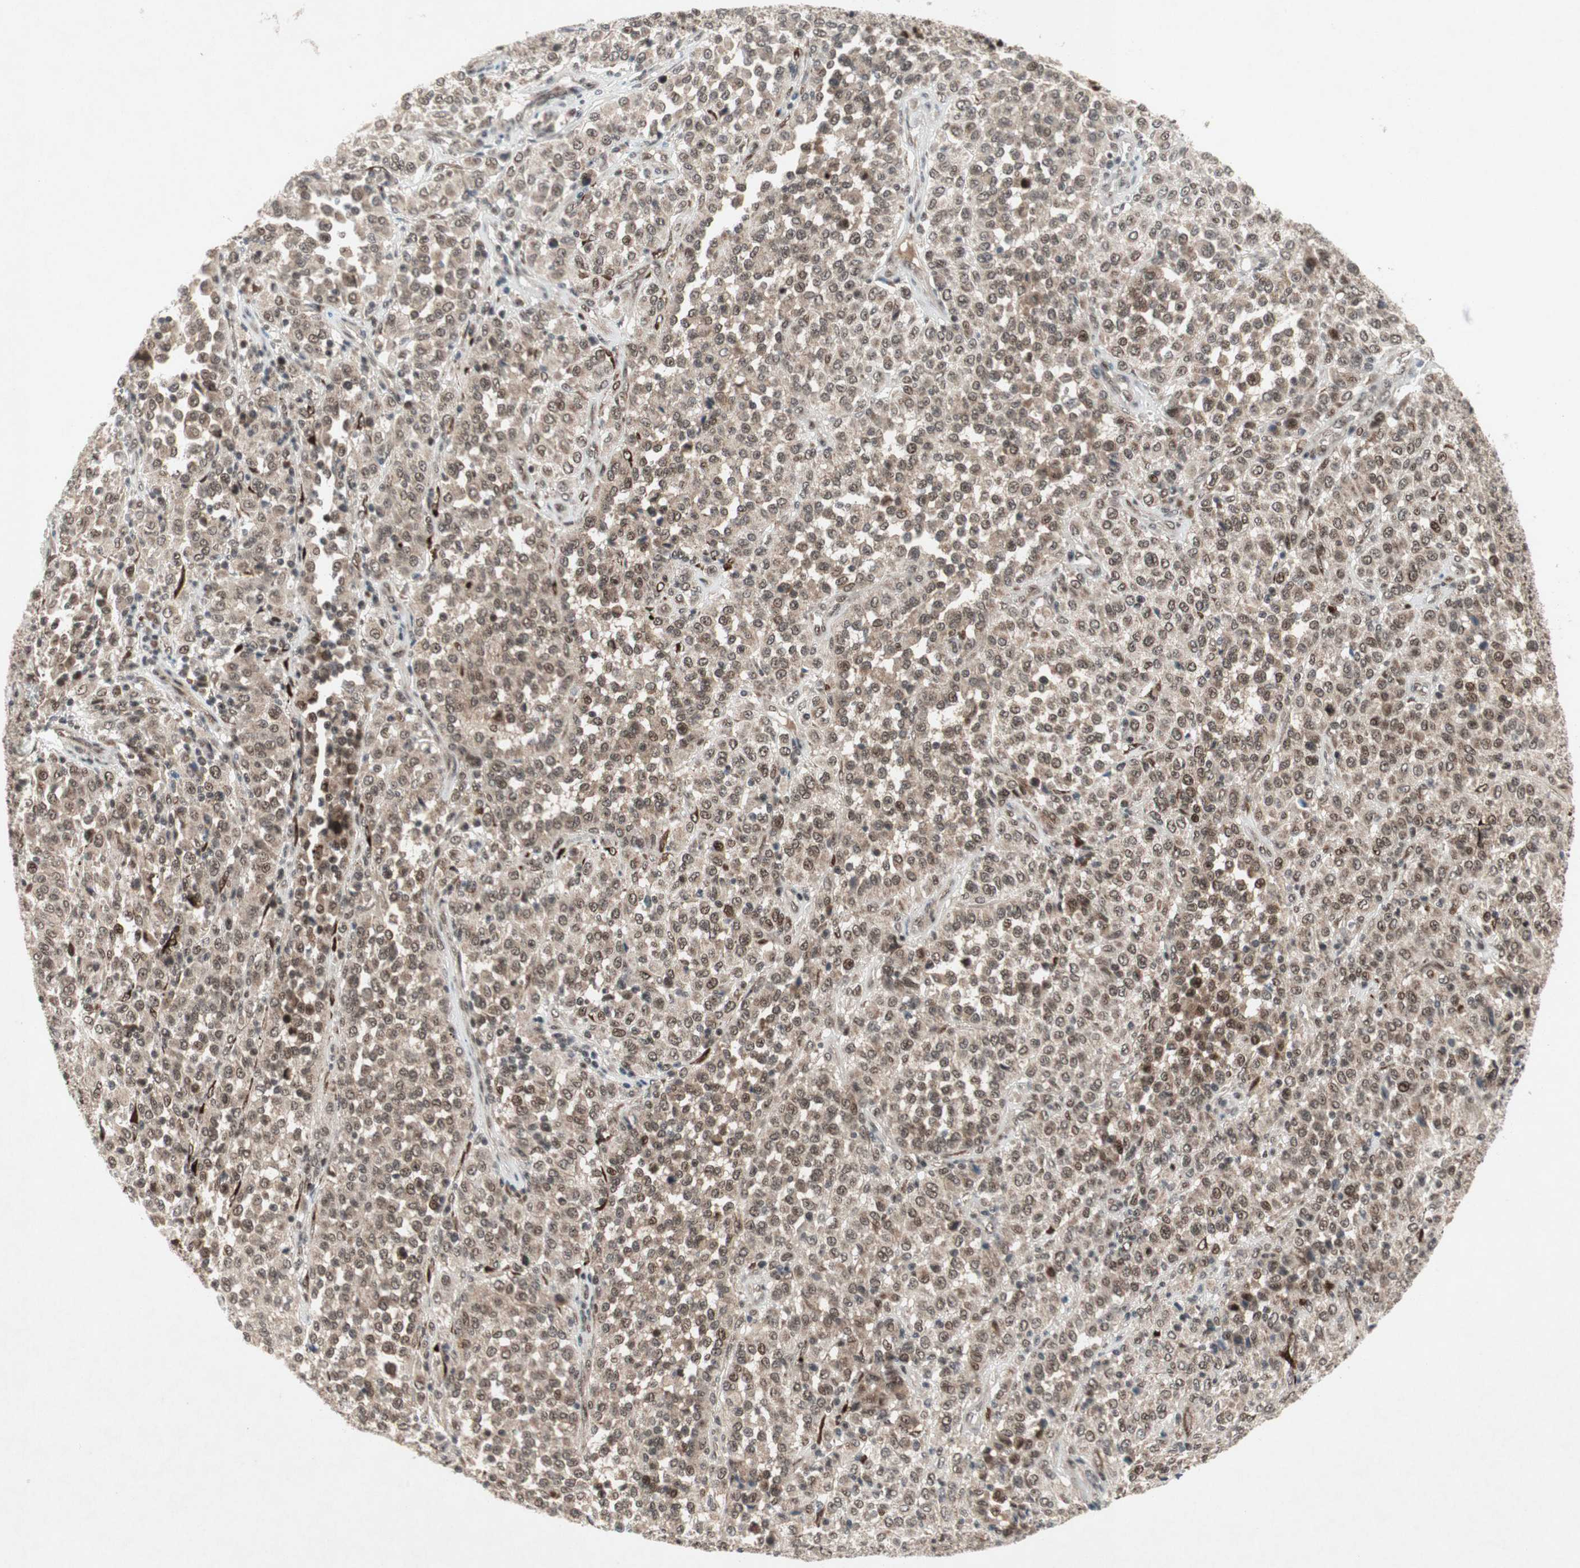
{"staining": {"intensity": "moderate", "quantity": ">75%", "location": "nuclear"}, "tissue": "melanoma", "cell_type": "Tumor cells", "image_type": "cancer", "snomed": [{"axis": "morphology", "description": "Malignant melanoma, Metastatic site"}, {"axis": "topography", "description": "Pancreas"}], "caption": "Tumor cells demonstrate medium levels of moderate nuclear expression in about >75% of cells in malignant melanoma (metastatic site).", "gene": "TCF12", "patient": {"sex": "female", "age": 30}}